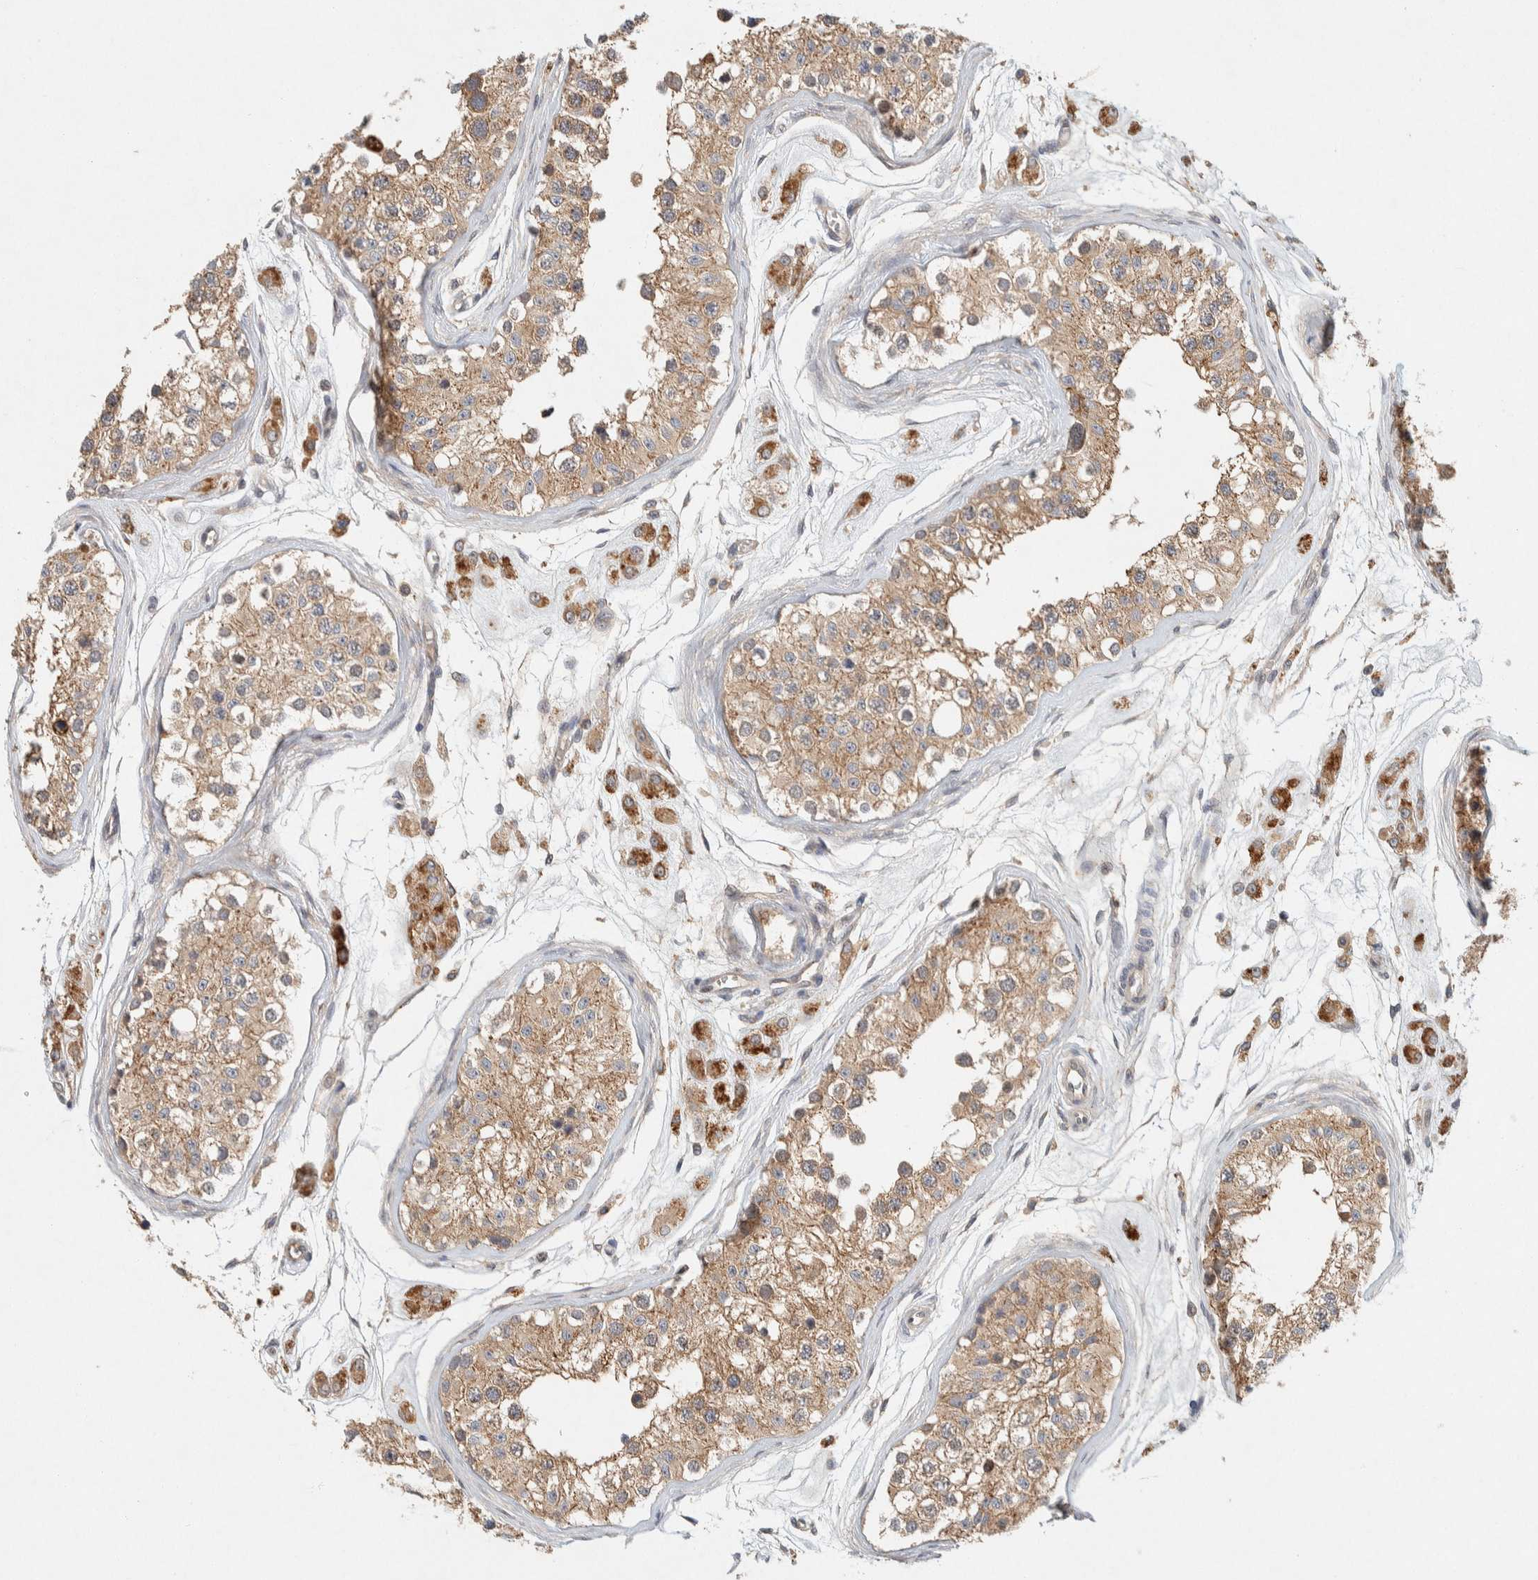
{"staining": {"intensity": "moderate", "quantity": ">75%", "location": "cytoplasmic/membranous"}, "tissue": "testis", "cell_type": "Cells in seminiferous ducts", "image_type": "normal", "snomed": [{"axis": "morphology", "description": "Normal tissue, NOS"}, {"axis": "morphology", "description": "Adenocarcinoma, metastatic, NOS"}, {"axis": "topography", "description": "Testis"}], "caption": "Immunohistochemistry histopathology image of benign testis stained for a protein (brown), which displays medium levels of moderate cytoplasmic/membranous expression in approximately >75% of cells in seminiferous ducts.", "gene": "PXK", "patient": {"sex": "male", "age": 26}}